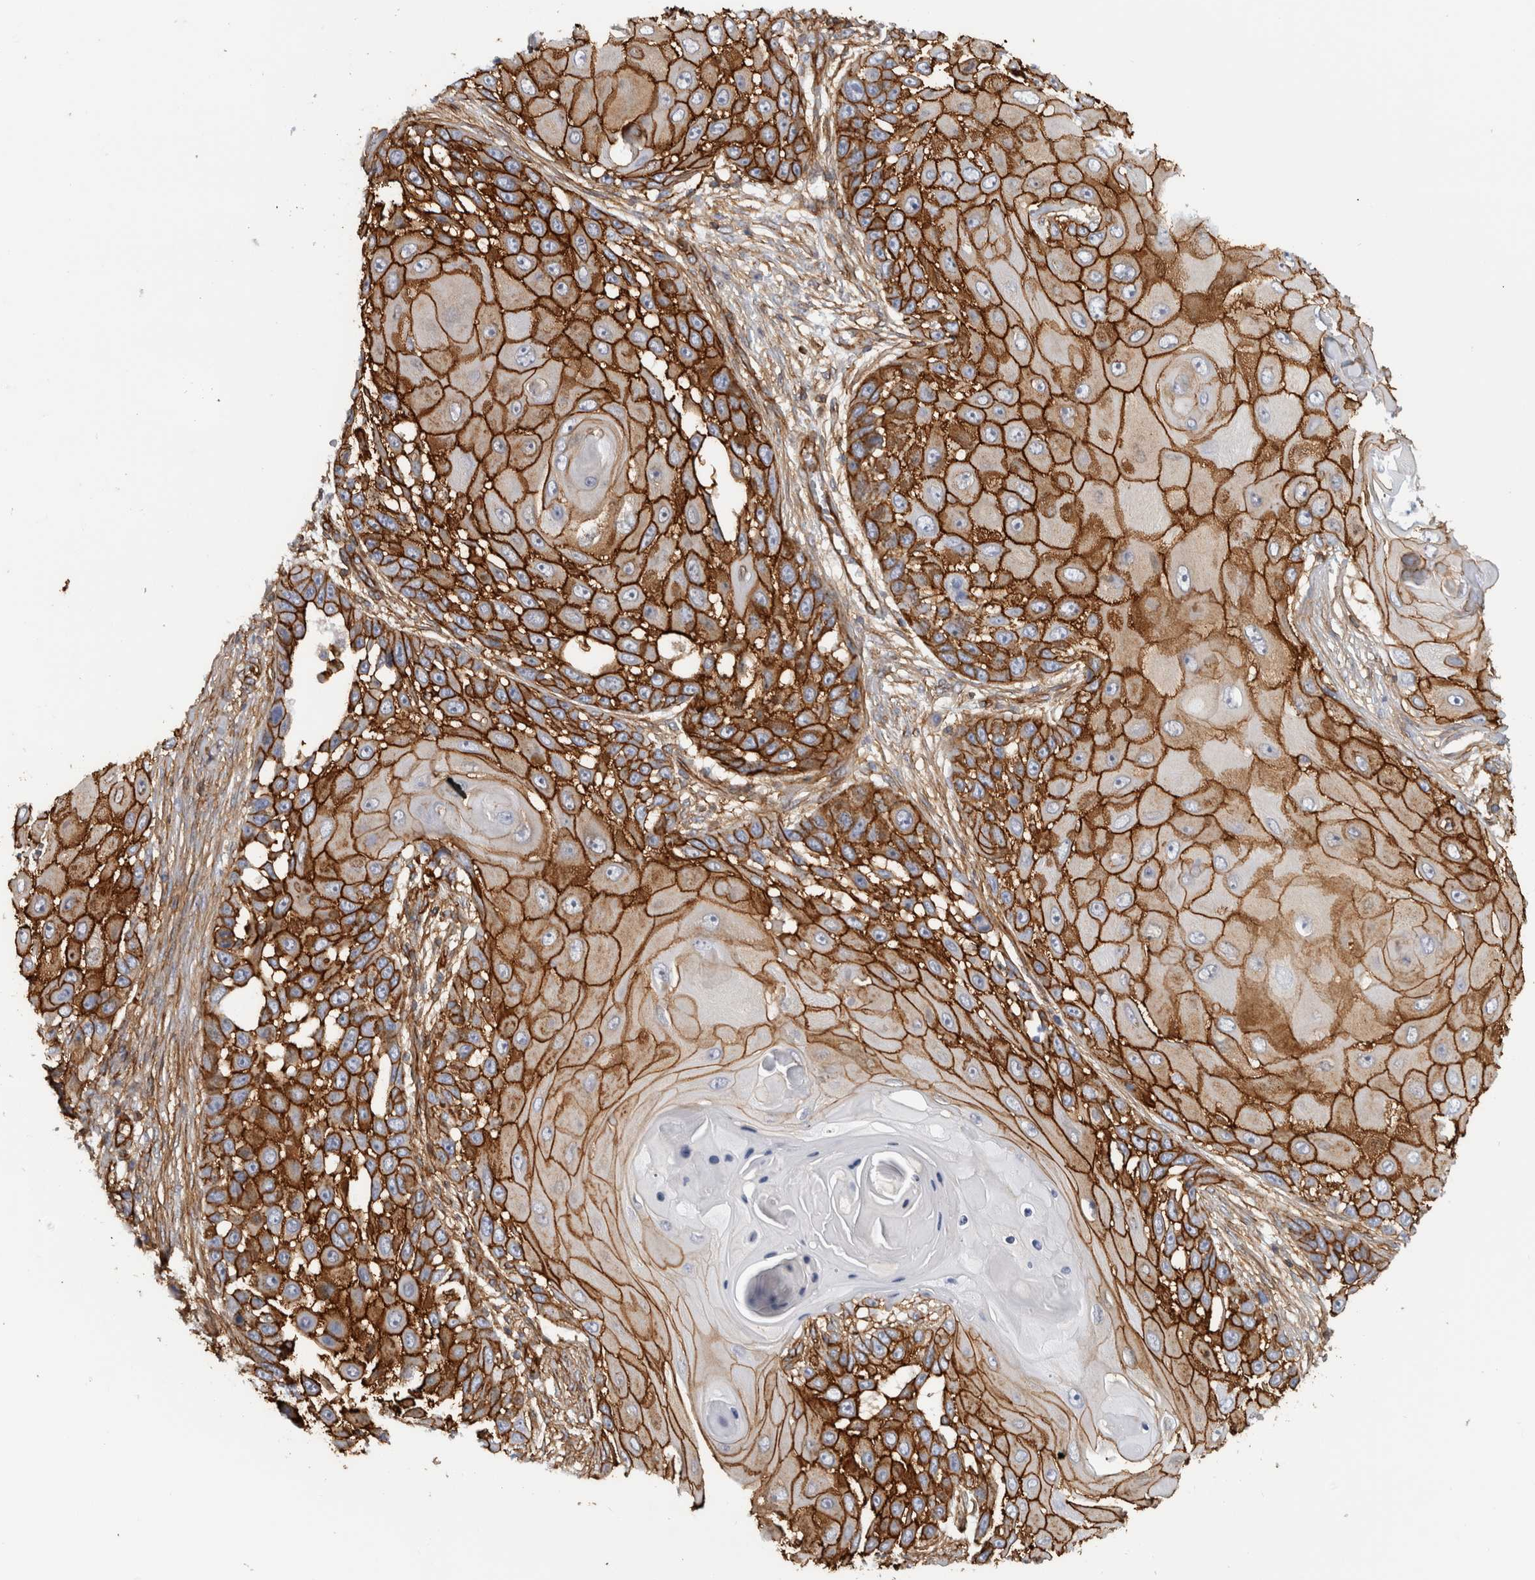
{"staining": {"intensity": "strong", "quantity": ">75%", "location": "cytoplasmic/membranous"}, "tissue": "skin cancer", "cell_type": "Tumor cells", "image_type": "cancer", "snomed": [{"axis": "morphology", "description": "Squamous cell carcinoma, NOS"}, {"axis": "topography", "description": "Skin"}], "caption": "About >75% of tumor cells in squamous cell carcinoma (skin) reveal strong cytoplasmic/membranous protein positivity as visualized by brown immunohistochemical staining.", "gene": "AHNAK", "patient": {"sex": "female", "age": 44}}